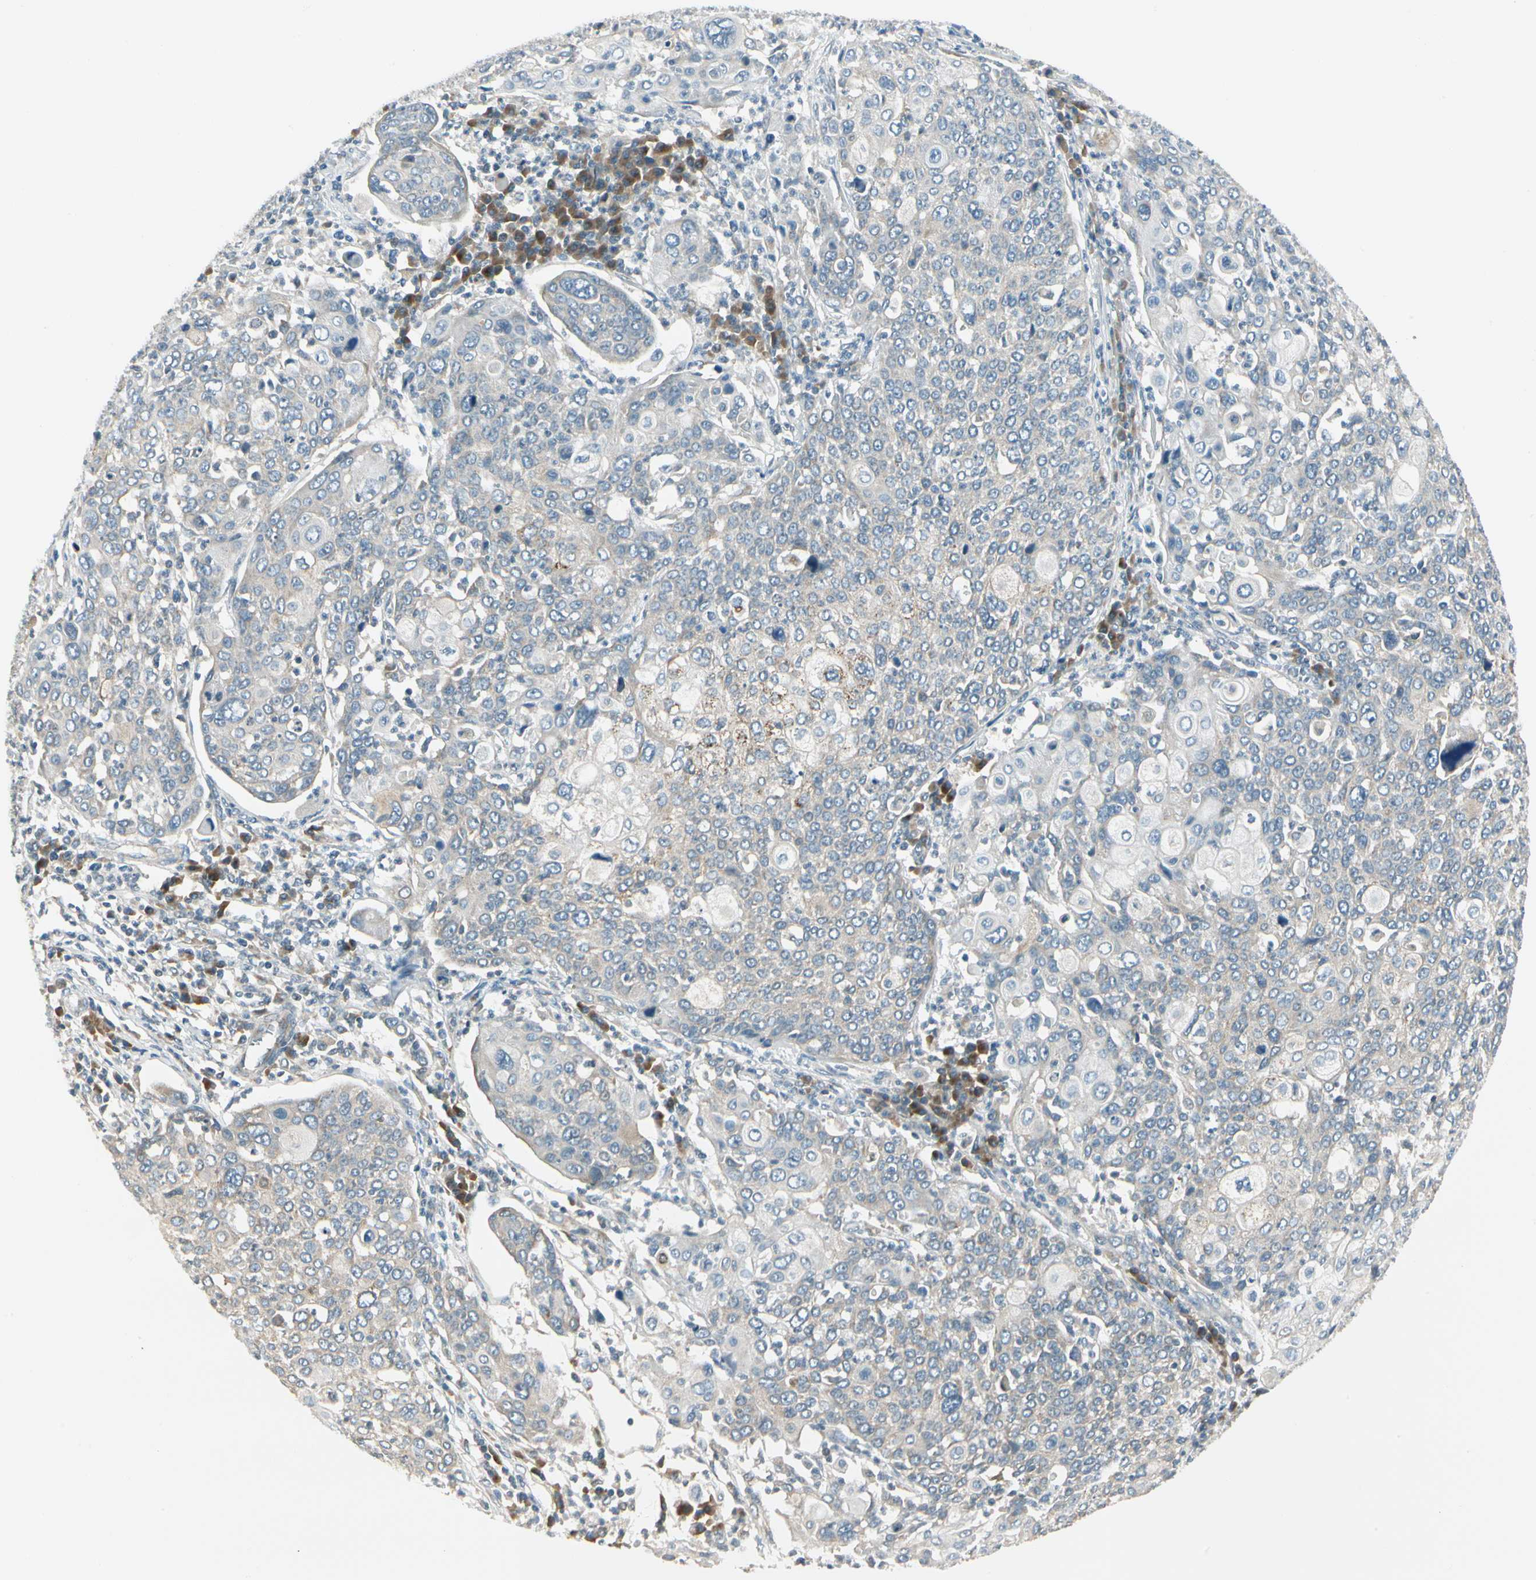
{"staining": {"intensity": "weak", "quantity": "25%-75%", "location": "cytoplasmic/membranous"}, "tissue": "cervical cancer", "cell_type": "Tumor cells", "image_type": "cancer", "snomed": [{"axis": "morphology", "description": "Squamous cell carcinoma, NOS"}, {"axis": "topography", "description": "Cervix"}], "caption": "IHC staining of cervical cancer (squamous cell carcinoma), which displays low levels of weak cytoplasmic/membranous expression in approximately 25%-75% of tumor cells indicating weak cytoplasmic/membranous protein expression. The staining was performed using DAB (3,3'-diaminobenzidine) (brown) for protein detection and nuclei were counterstained in hematoxylin (blue).", "gene": "BNIP1", "patient": {"sex": "female", "age": 40}}